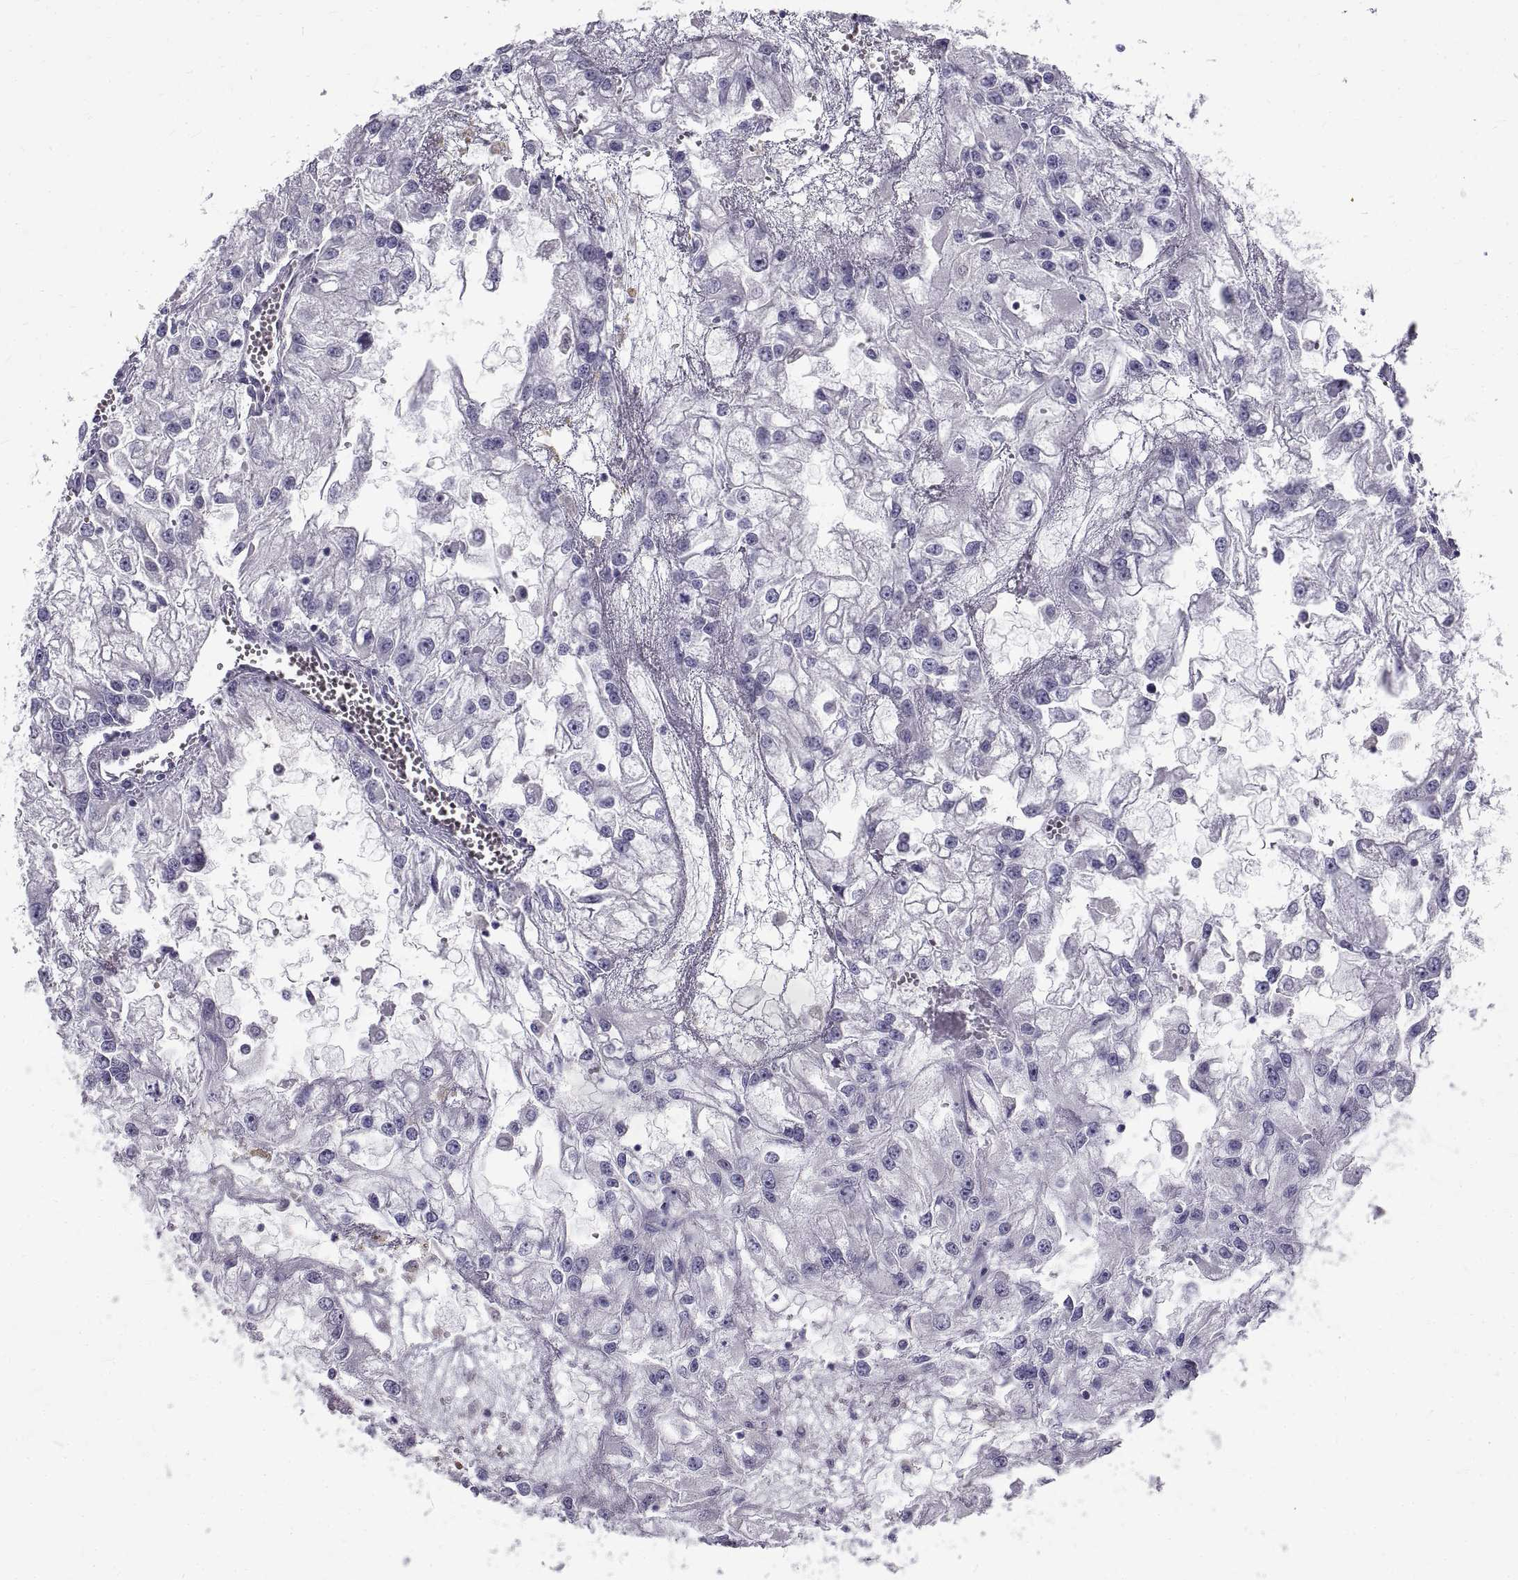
{"staining": {"intensity": "negative", "quantity": "none", "location": "none"}, "tissue": "renal cancer", "cell_type": "Tumor cells", "image_type": "cancer", "snomed": [{"axis": "morphology", "description": "Adenocarcinoma, NOS"}, {"axis": "topography", "description": "Kidney"}], "caption": "This photomicrograph is of renal cancer stained with immunohistochemistry to label a protein in brown with the nuclei are counter-stained blue. There is no expression in tumor cells. (DAB (3,3'-diaminobenzidine) IHC with hematoxylin counter stain).", "gene": "GNG12", "patient": {"sex": "male", "age": 59}}